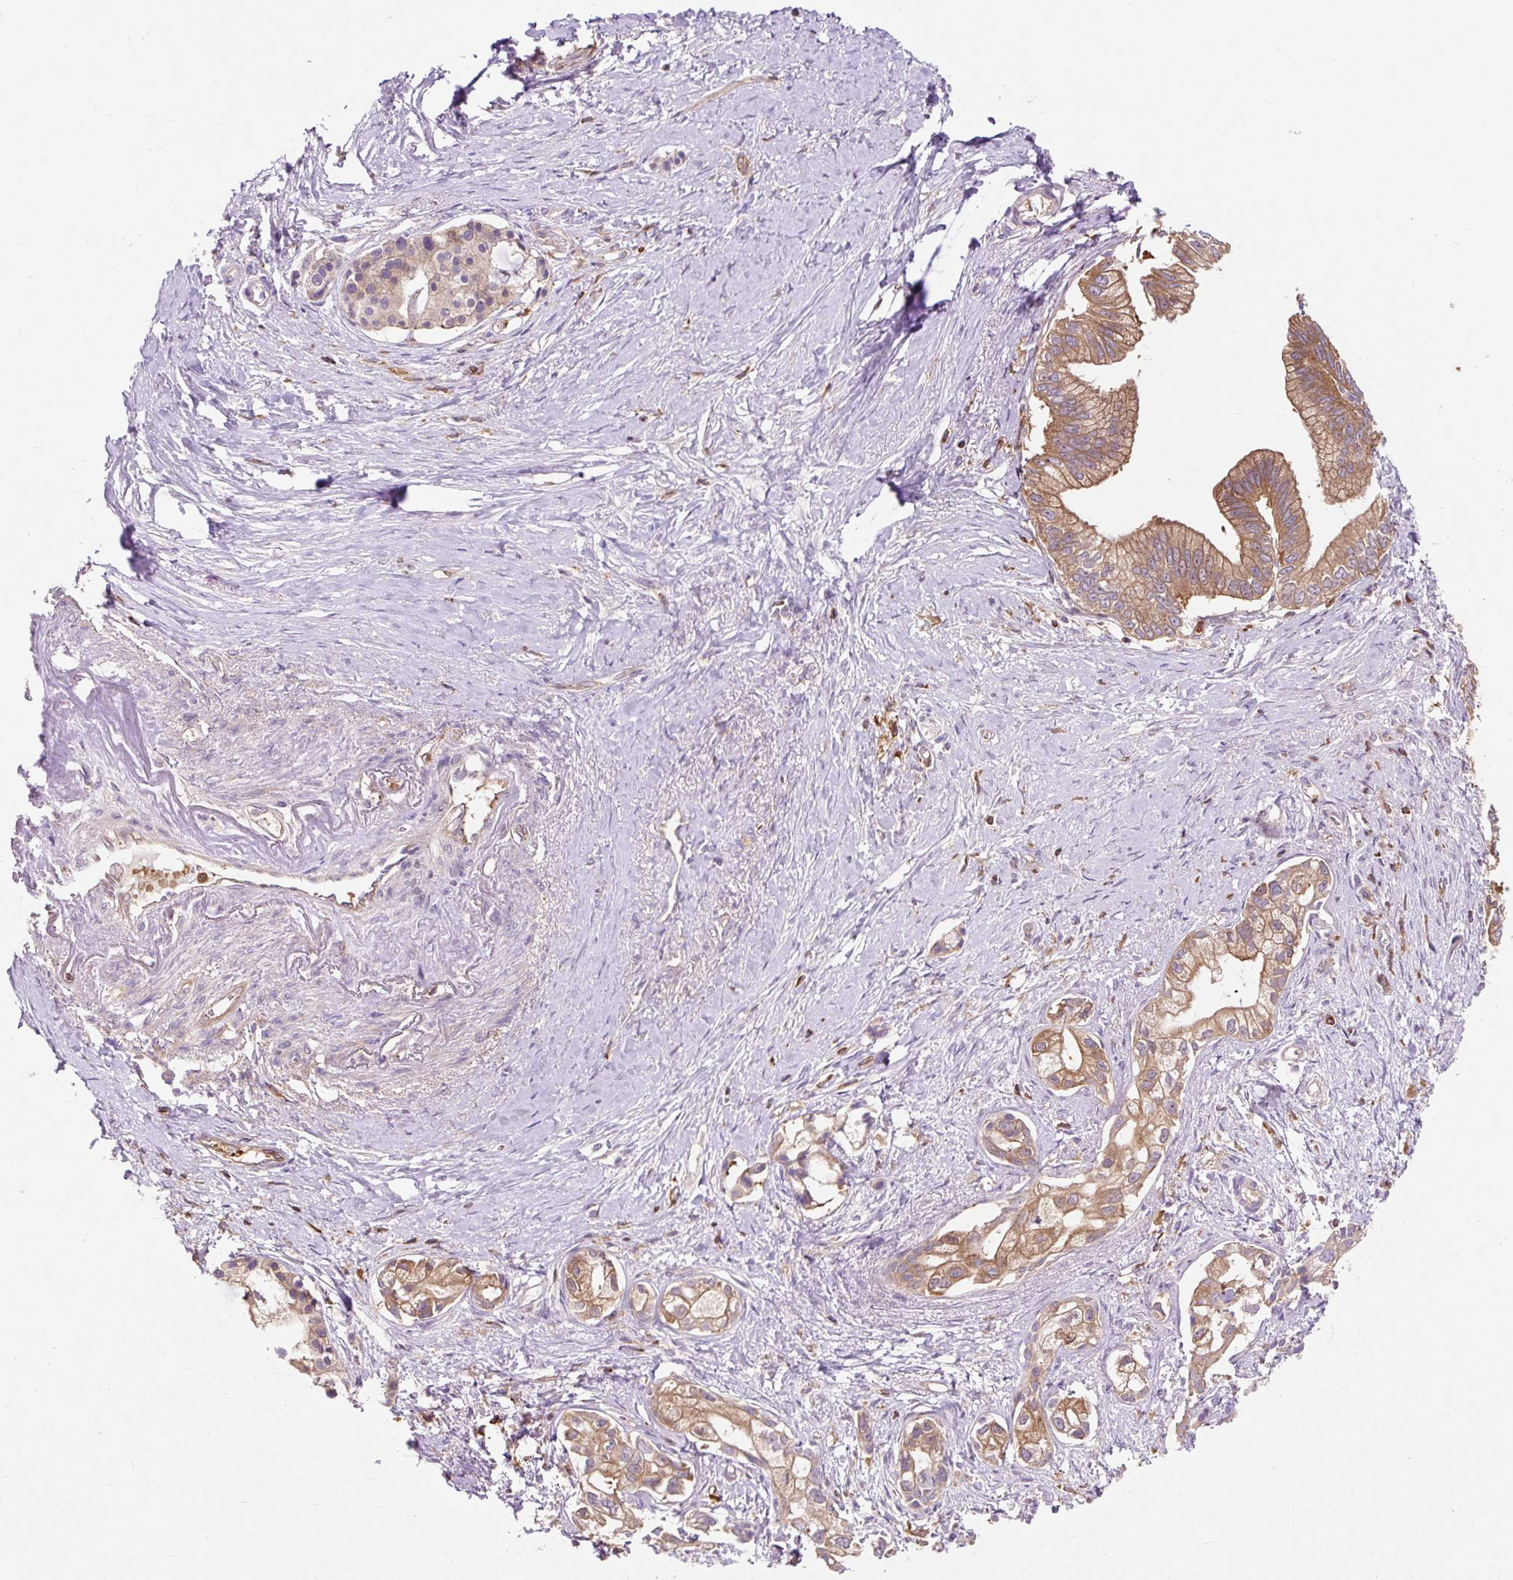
{"staining": {"intensity": "moderate", "quantity": ">75%", "location": "cytoplasmic/membranous"}, "tissue": "pancreatic cancer", "cell_type": "Tumor cells", "image_type": "cancer", "snomed": [{"axis": "morphology", "description": "Adenocarcinoma, NOS"}, {"axis": "topography", "description": "Pancreas"}], "caption": "Human pancreatic adenocarcinoma stained with a protein marker exhibits moderate staining in tumor cells.", "gene": "CISD3", "patient": {"sex": "male", "age": 70}}